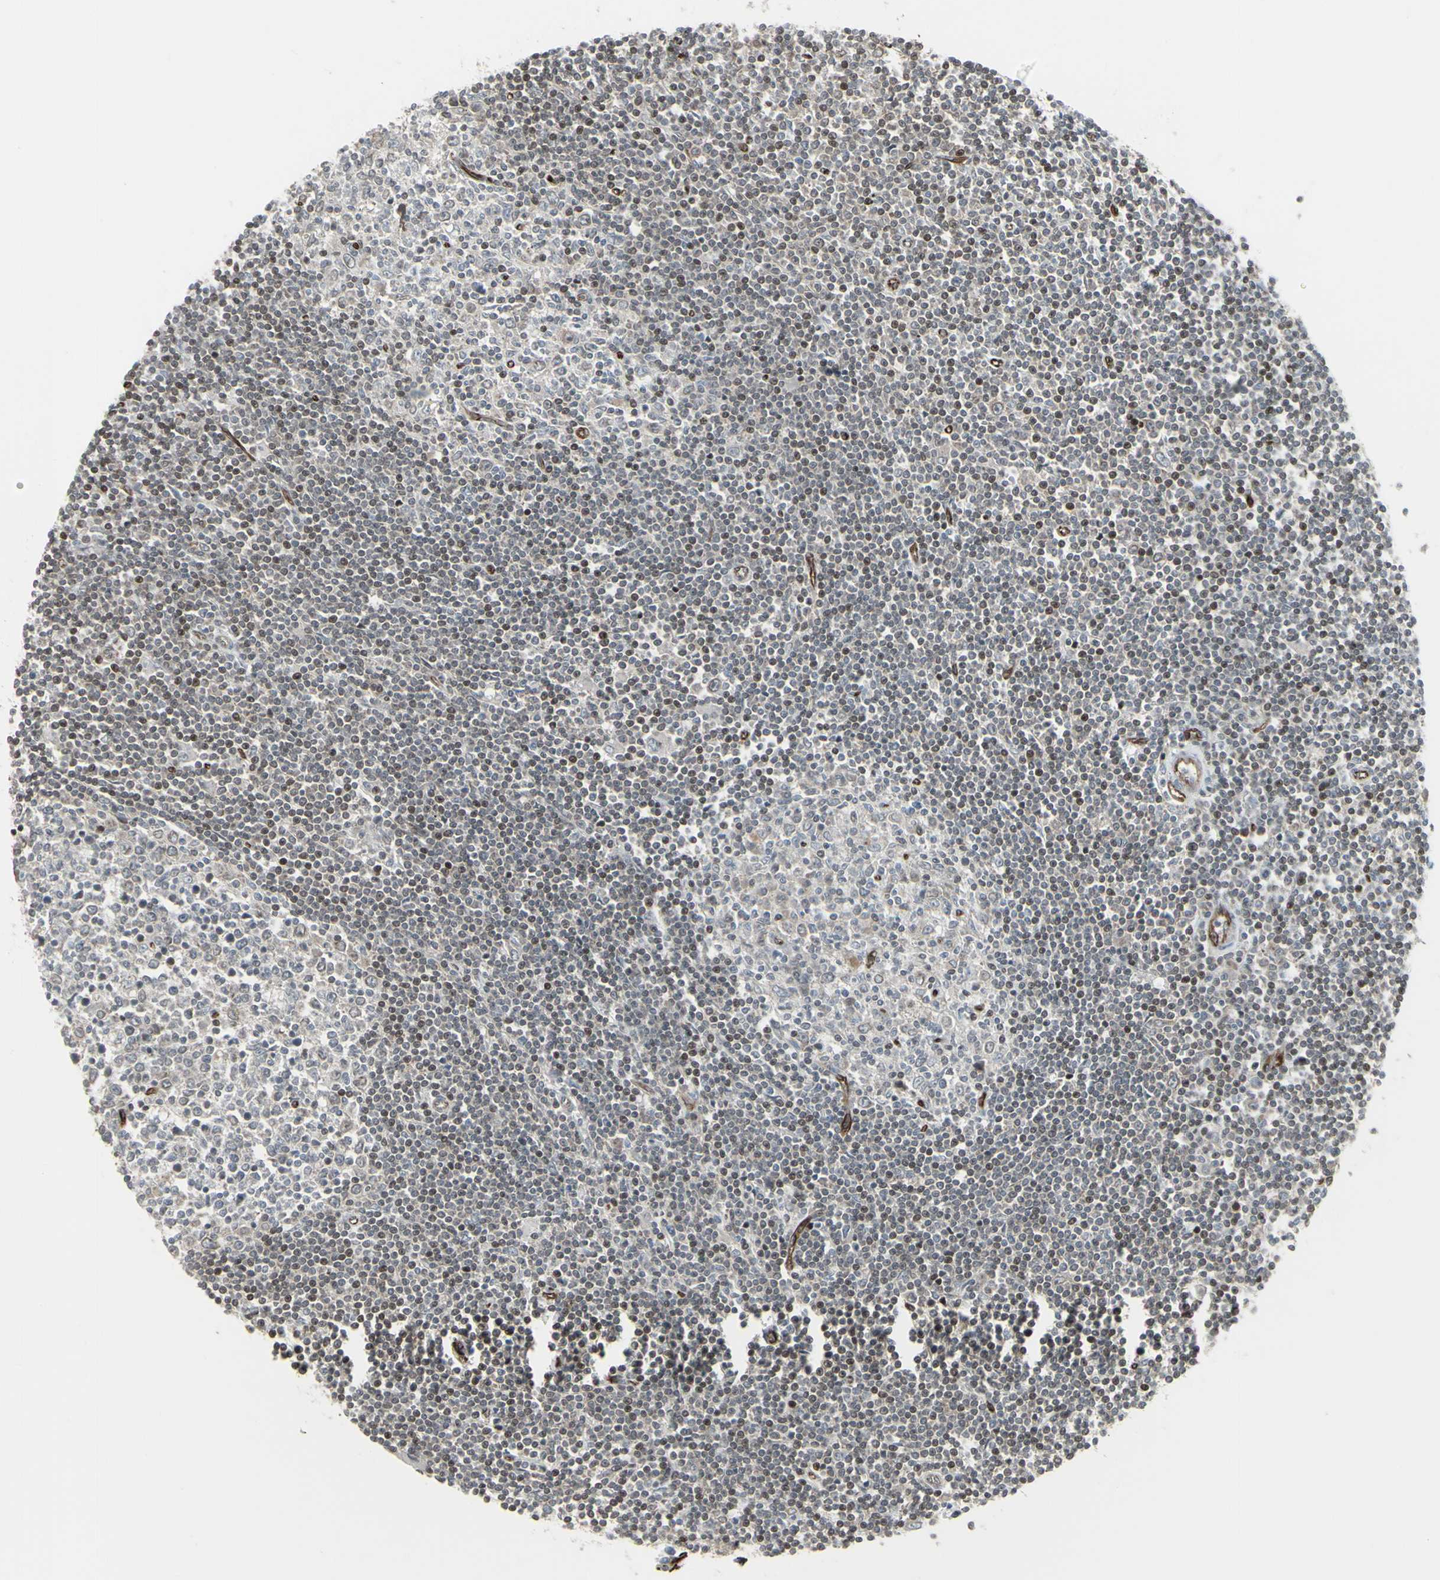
{"staining": {"intensity": "weak", "quantity": "25%-75%", "location": "nuclear"}, "tissue": "lymphoma", "cell_type": "Tumor cells", "image_type": "cancer", "snomed": [{"axis": "morphology", "description": "Malignant lymphoma, non-Hodgkin's type, Low grade"}, {"axis": "topography", "description": "Spleen"}], "caption": "Immunohistochemistry (IHC) image of neoplastic tissue: human lymphoma stained using immunohistochemistry shows low levels of weak protein expression localized specifically in the nuclear of tumor cells, appearing as a nuclear brown color.", "gene": "DTX3L", "patient": {"sex": "male", "age": 76}}